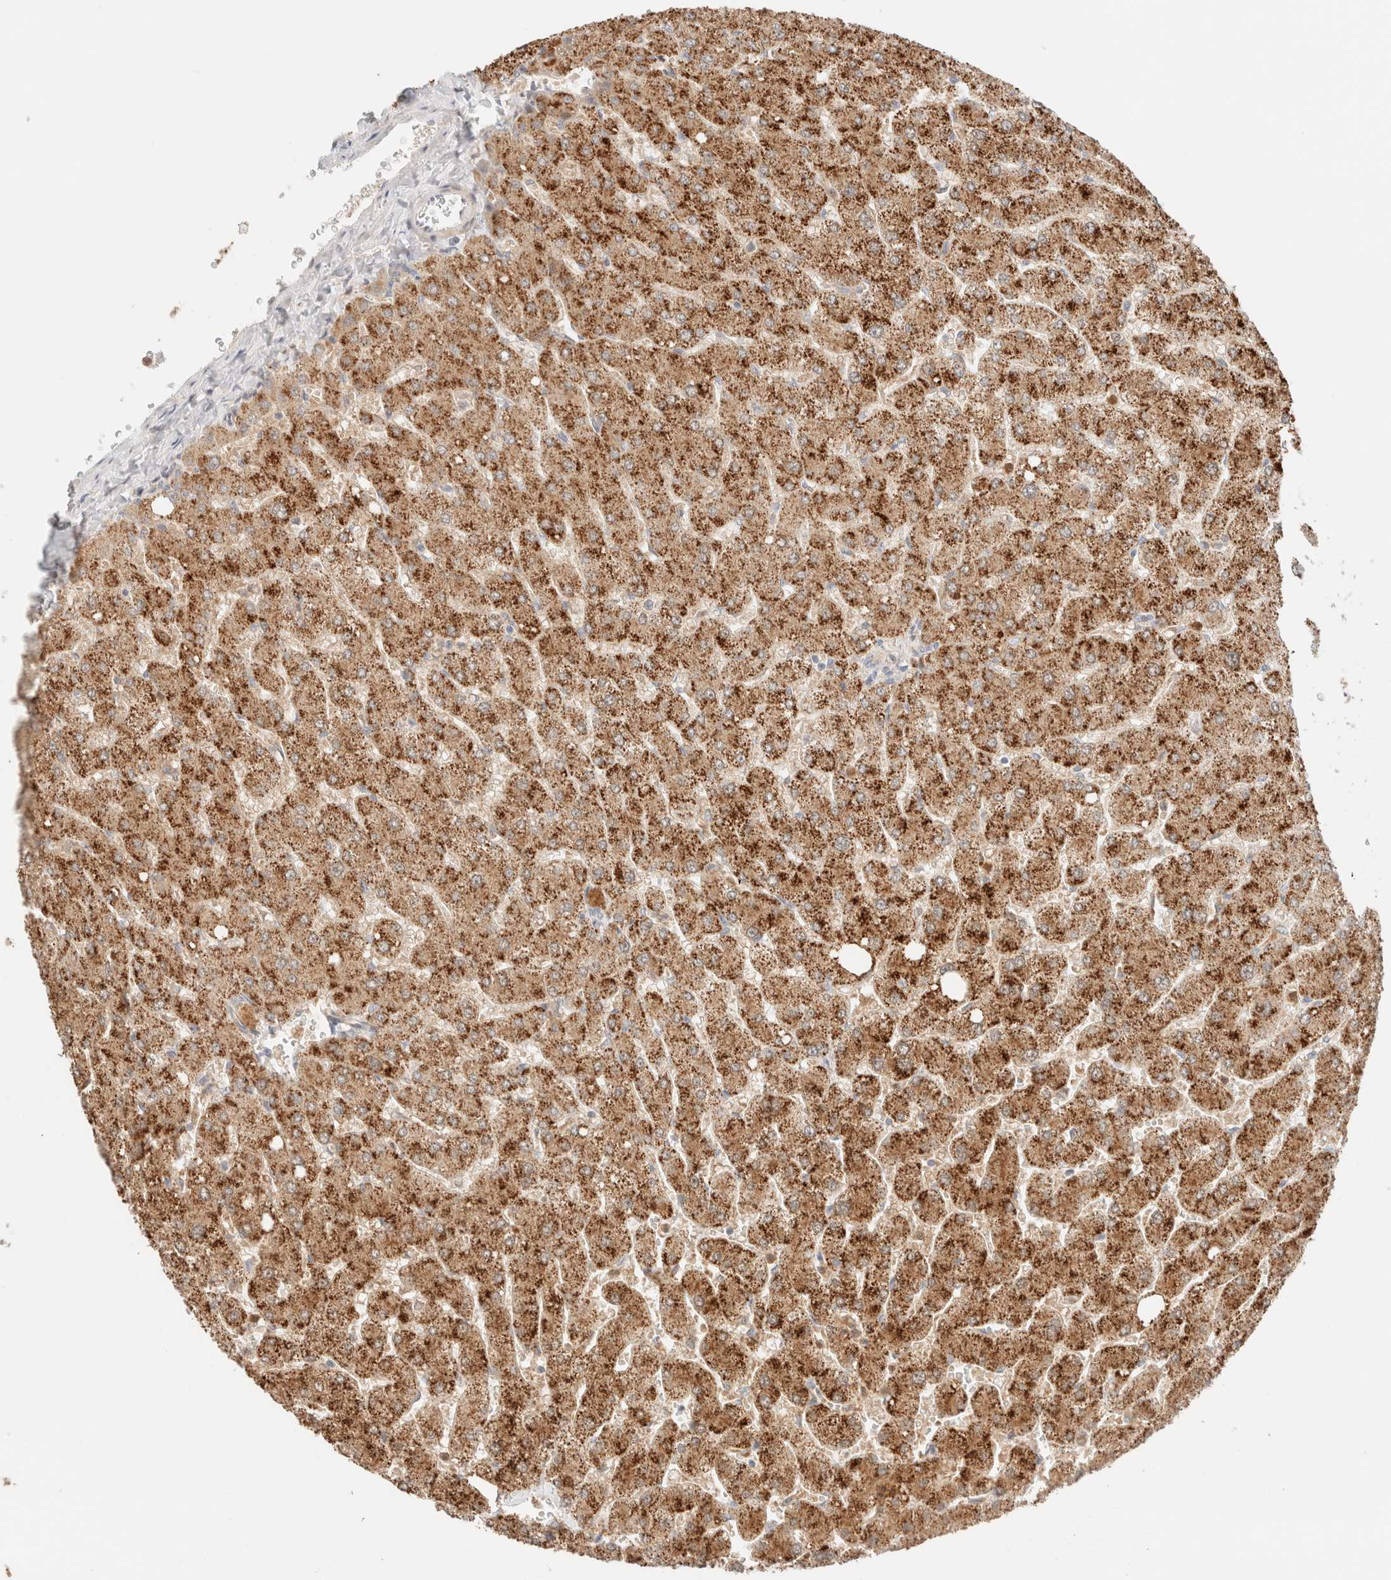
{"staining": {"intensity": "negative", "quantity": "none", "location": "none"}, "tissue": "liver", "cell_type": "Cholangiocytes", "image_type": "normal", "snomed": [{"axis": "morphology", "description": "Normal tissue, NOS"}, {"axis": "topography", "description": "Liver"}], "caption": "The immunohistochemistry histopathology image has no significant staining in cholangiocytes of liver.", "gene": "SGSM2", "patient": {"sex": "male", "age": 55}}